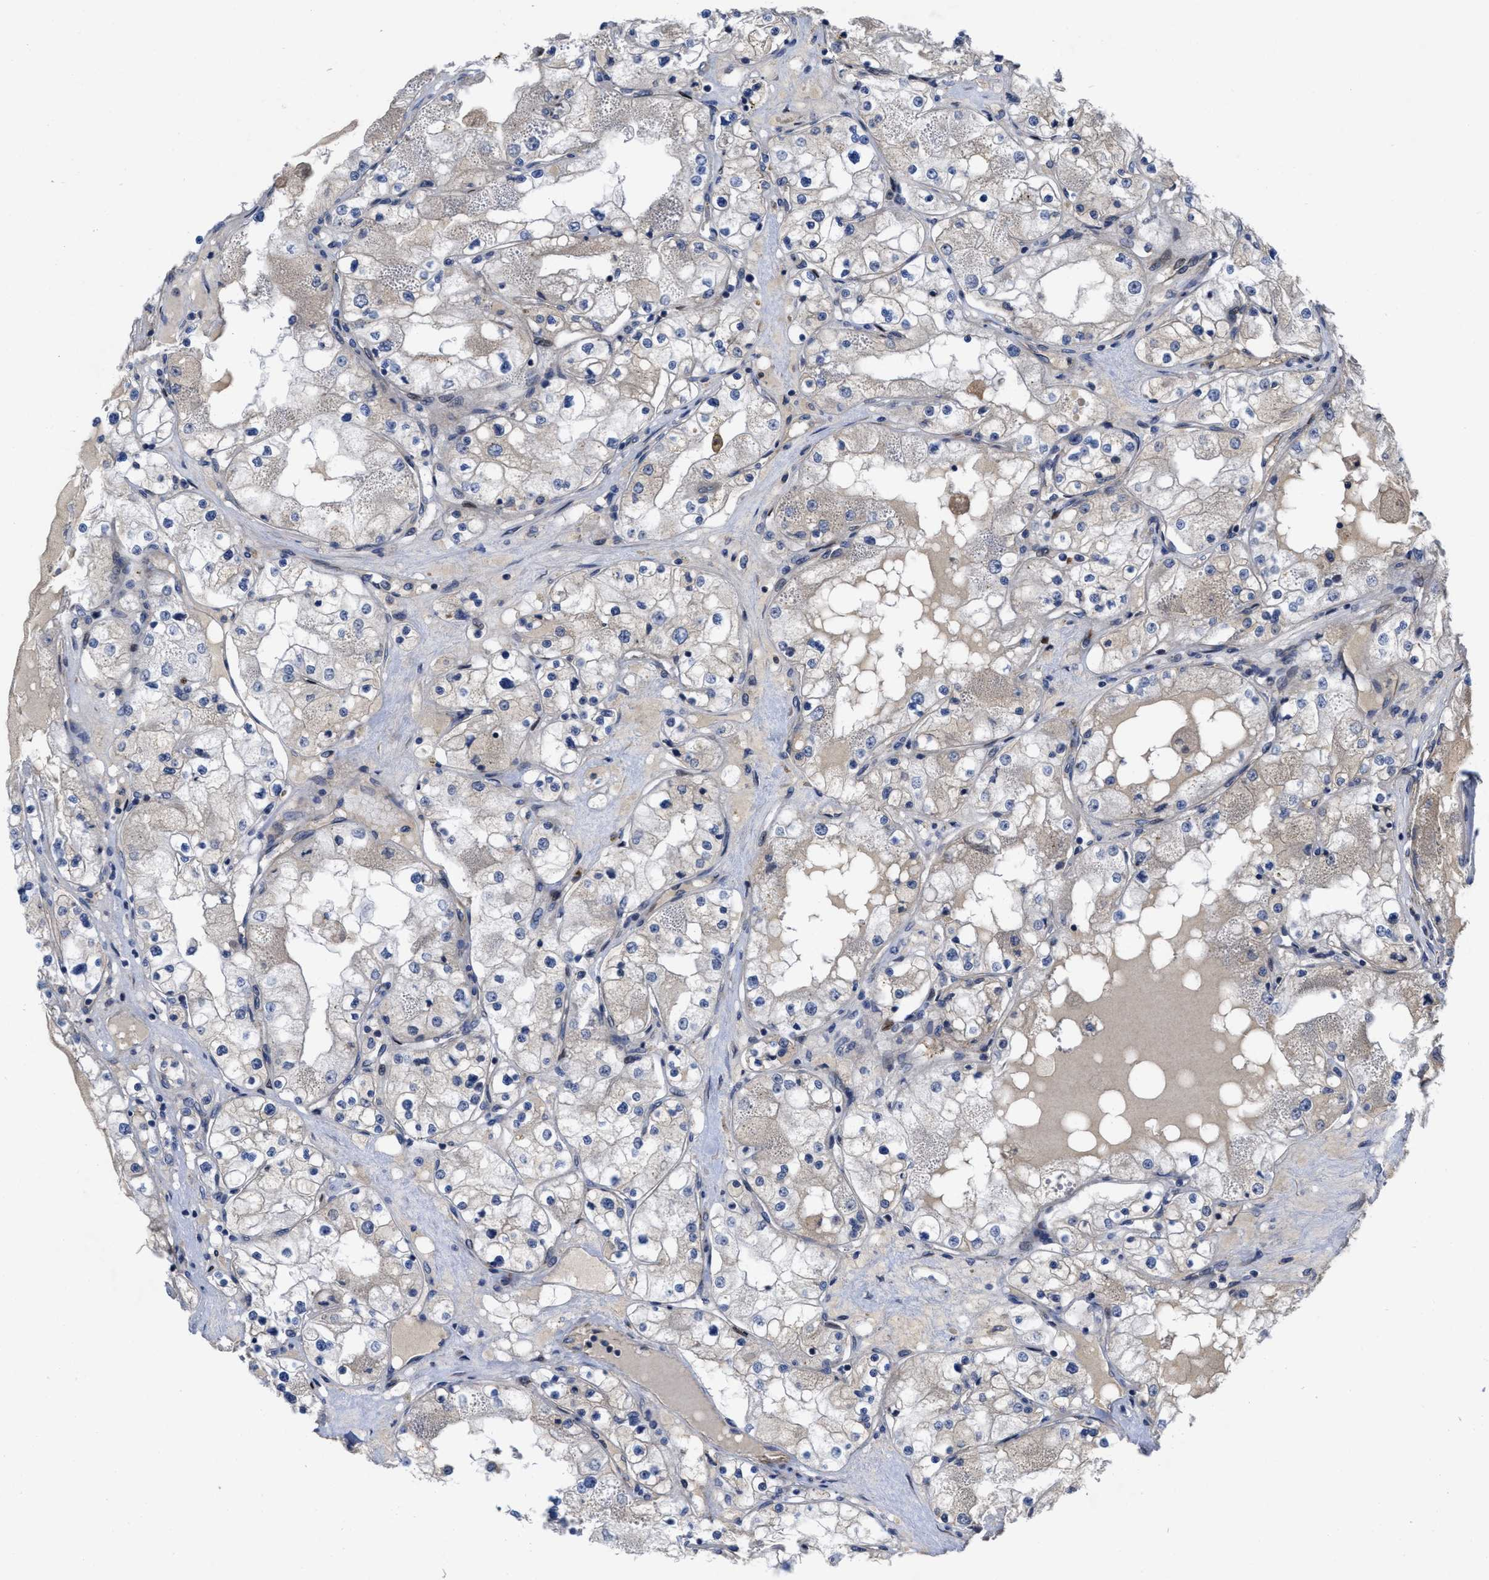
{"staining": {"intensity": "negative", "quantity": "none", "location": "none"}, "tissue": "renal cancer", "cell_type": "Tumor cells", "image_type": "cancer", "snomed": [{"axis": "morphology", "description": "Adenocarcinoma, NOS"}, {"axis": "topography", "description": "Kidney"}], "caption": "This histopathology image is of renal adenocarcinoma stained with immunohistochemistry to label a protein in brown with the nuclei are counter-stained blue. There is no staining in tumor cells.", "gene": "ARHGEF26", "patient": {"sex": "male", "age": 68}}